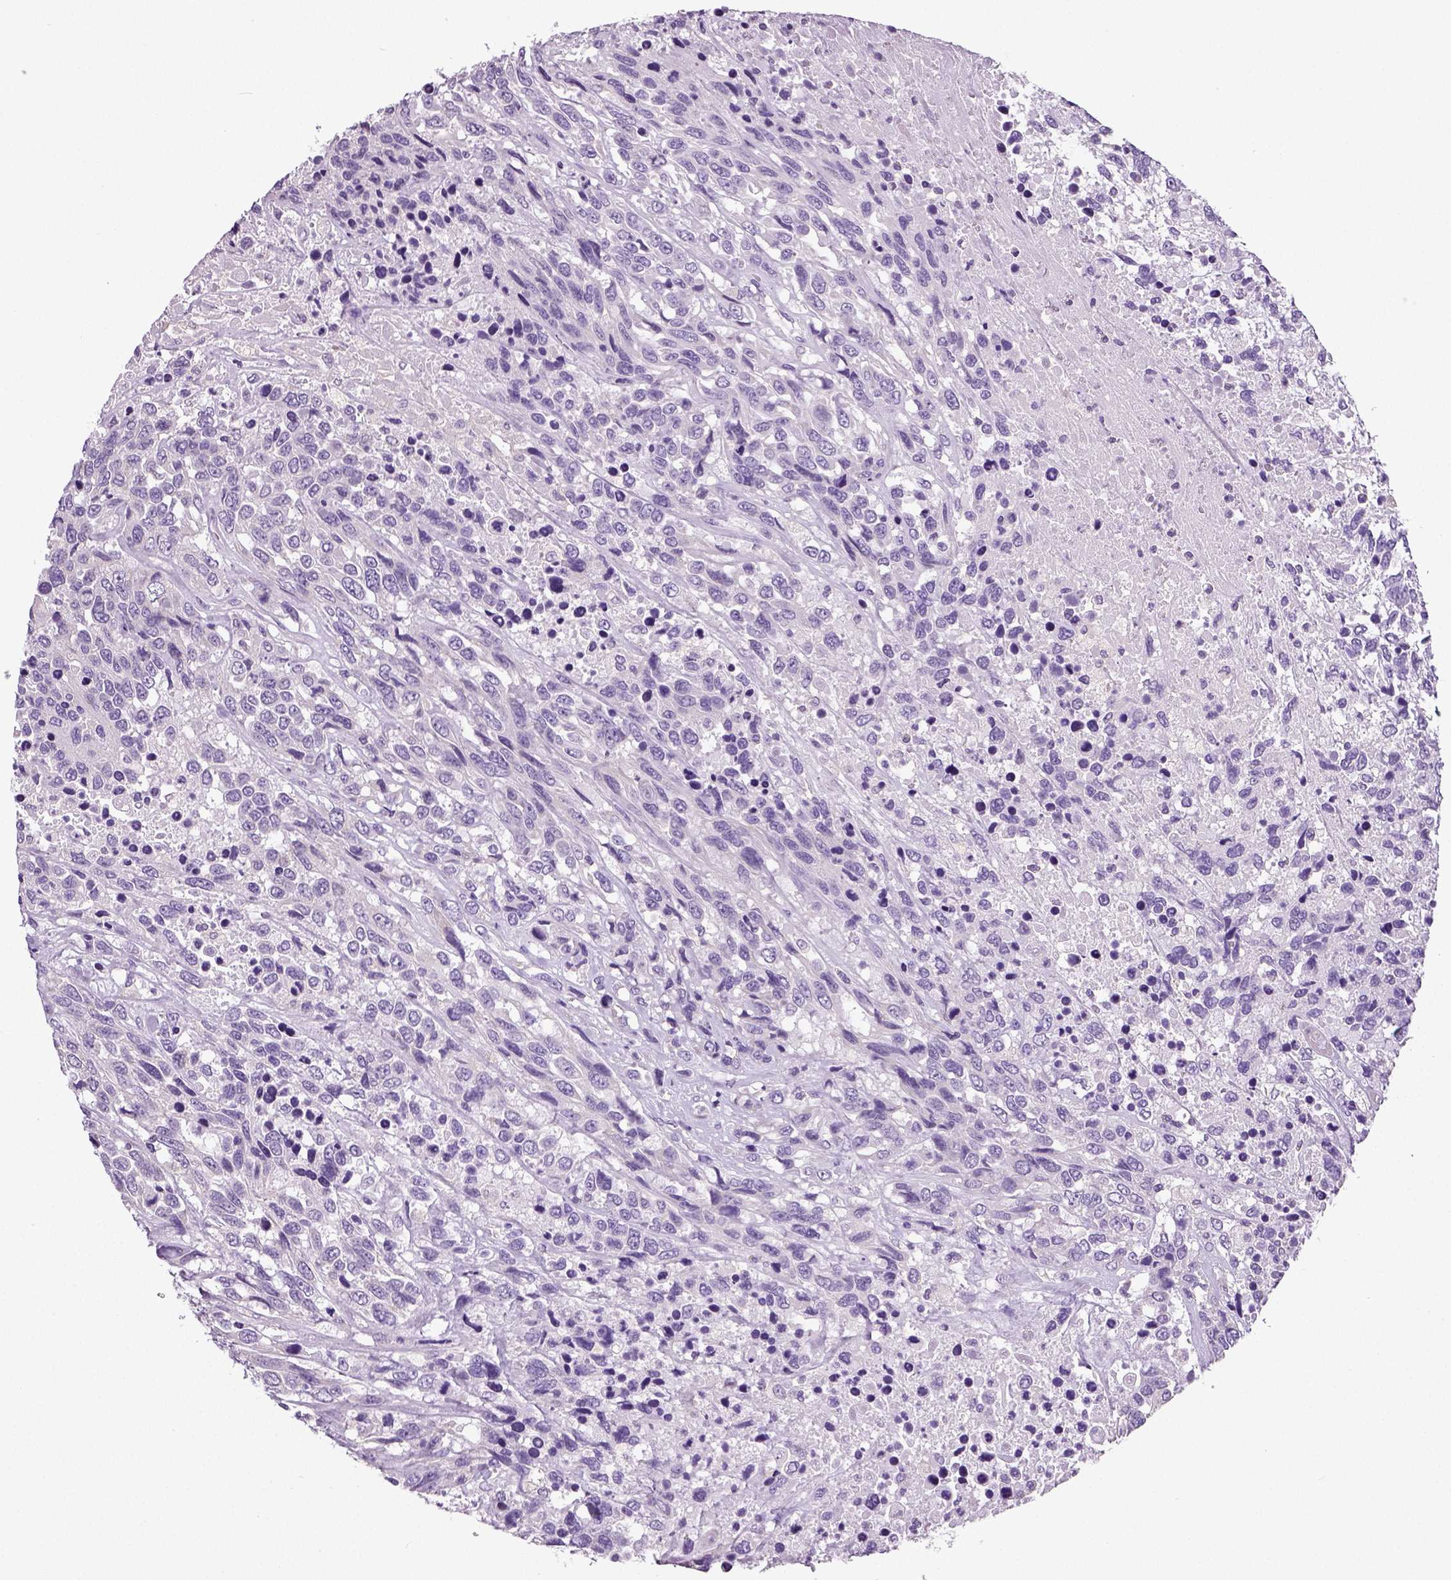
{"staining": {"intensity": "negative", "quantity": "none", "location": "none"}, "tissue": "urothelial cancer", "cell_type": "Tumor cells", "image_type": "cancer", "snomed": [{"axis": "morphology", "description": "Urothelial carcinoma, High grade"}, {"axis": "topography", "description": "Urinary bladder"}], "caption": "This is a histopathology image of immunohistochemistry (IHC) staining of urothelial carcinoma (high-grade), which shows no expression in tumor cells.", "gene": "NECAB2", "patient": {"sex": "female", "age": 70}}